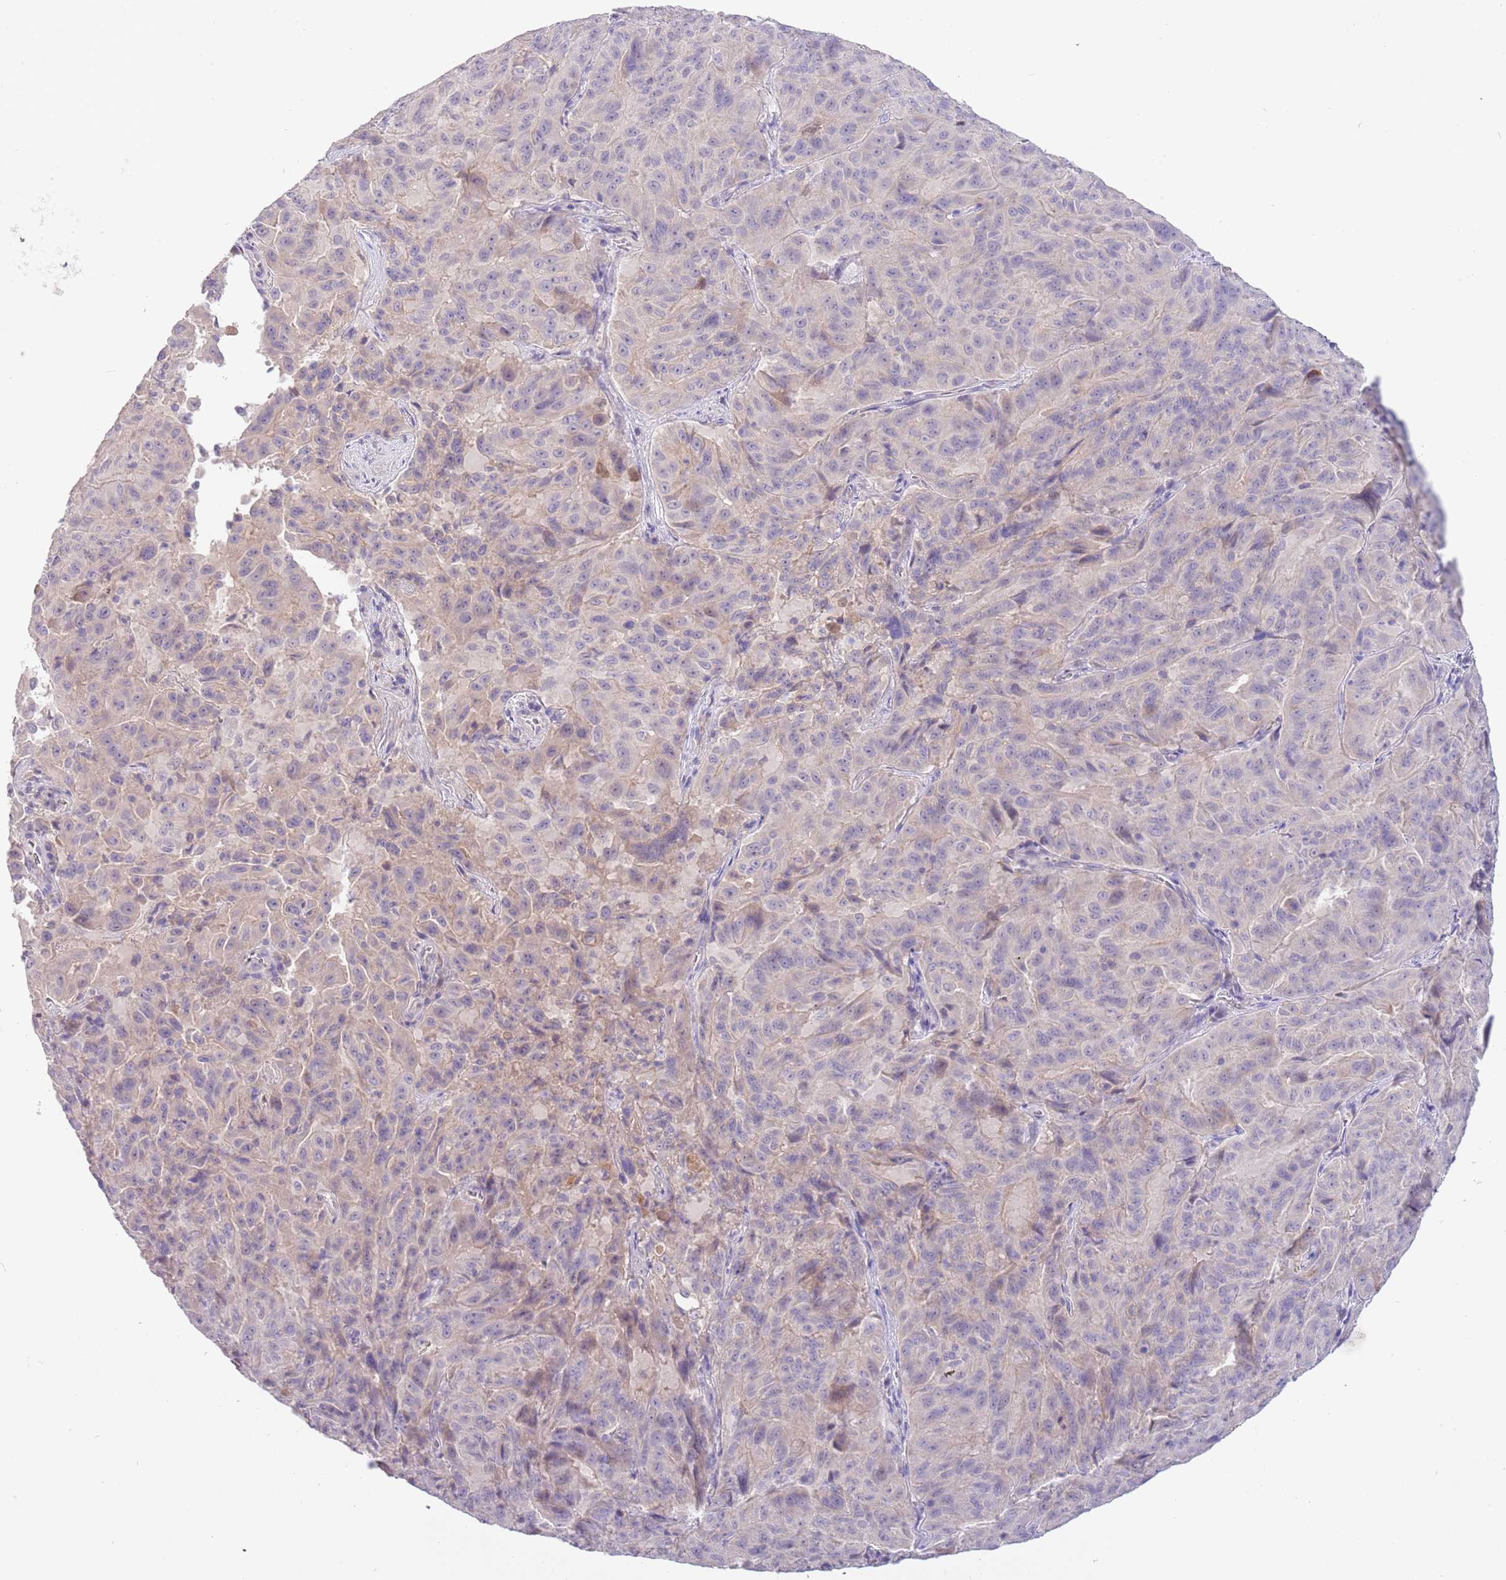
{"staining": {"intensity": "weak", "quantity": "<25%", "location": "cytoplasmic/membranous"}, "tissue": "pancreatic cancer", "cell_type": "Tumor cells", "image_type": "cancer", "snomed": [{"axis": "morphology", "description": "Adenocarcinoma, NOS"}, {"axis": "topography", "description": "Pancreas"}], "caption": "Protein analysis of adenocarcinoma (pancreatic) exhibits no significant staining in tumor cells. (DAB immunohistochemistry (IHC) visualized using brightfield microscopy, high magnification).", "gene": "CFAP73", "patient": {"sex": "male", "age": 63}}